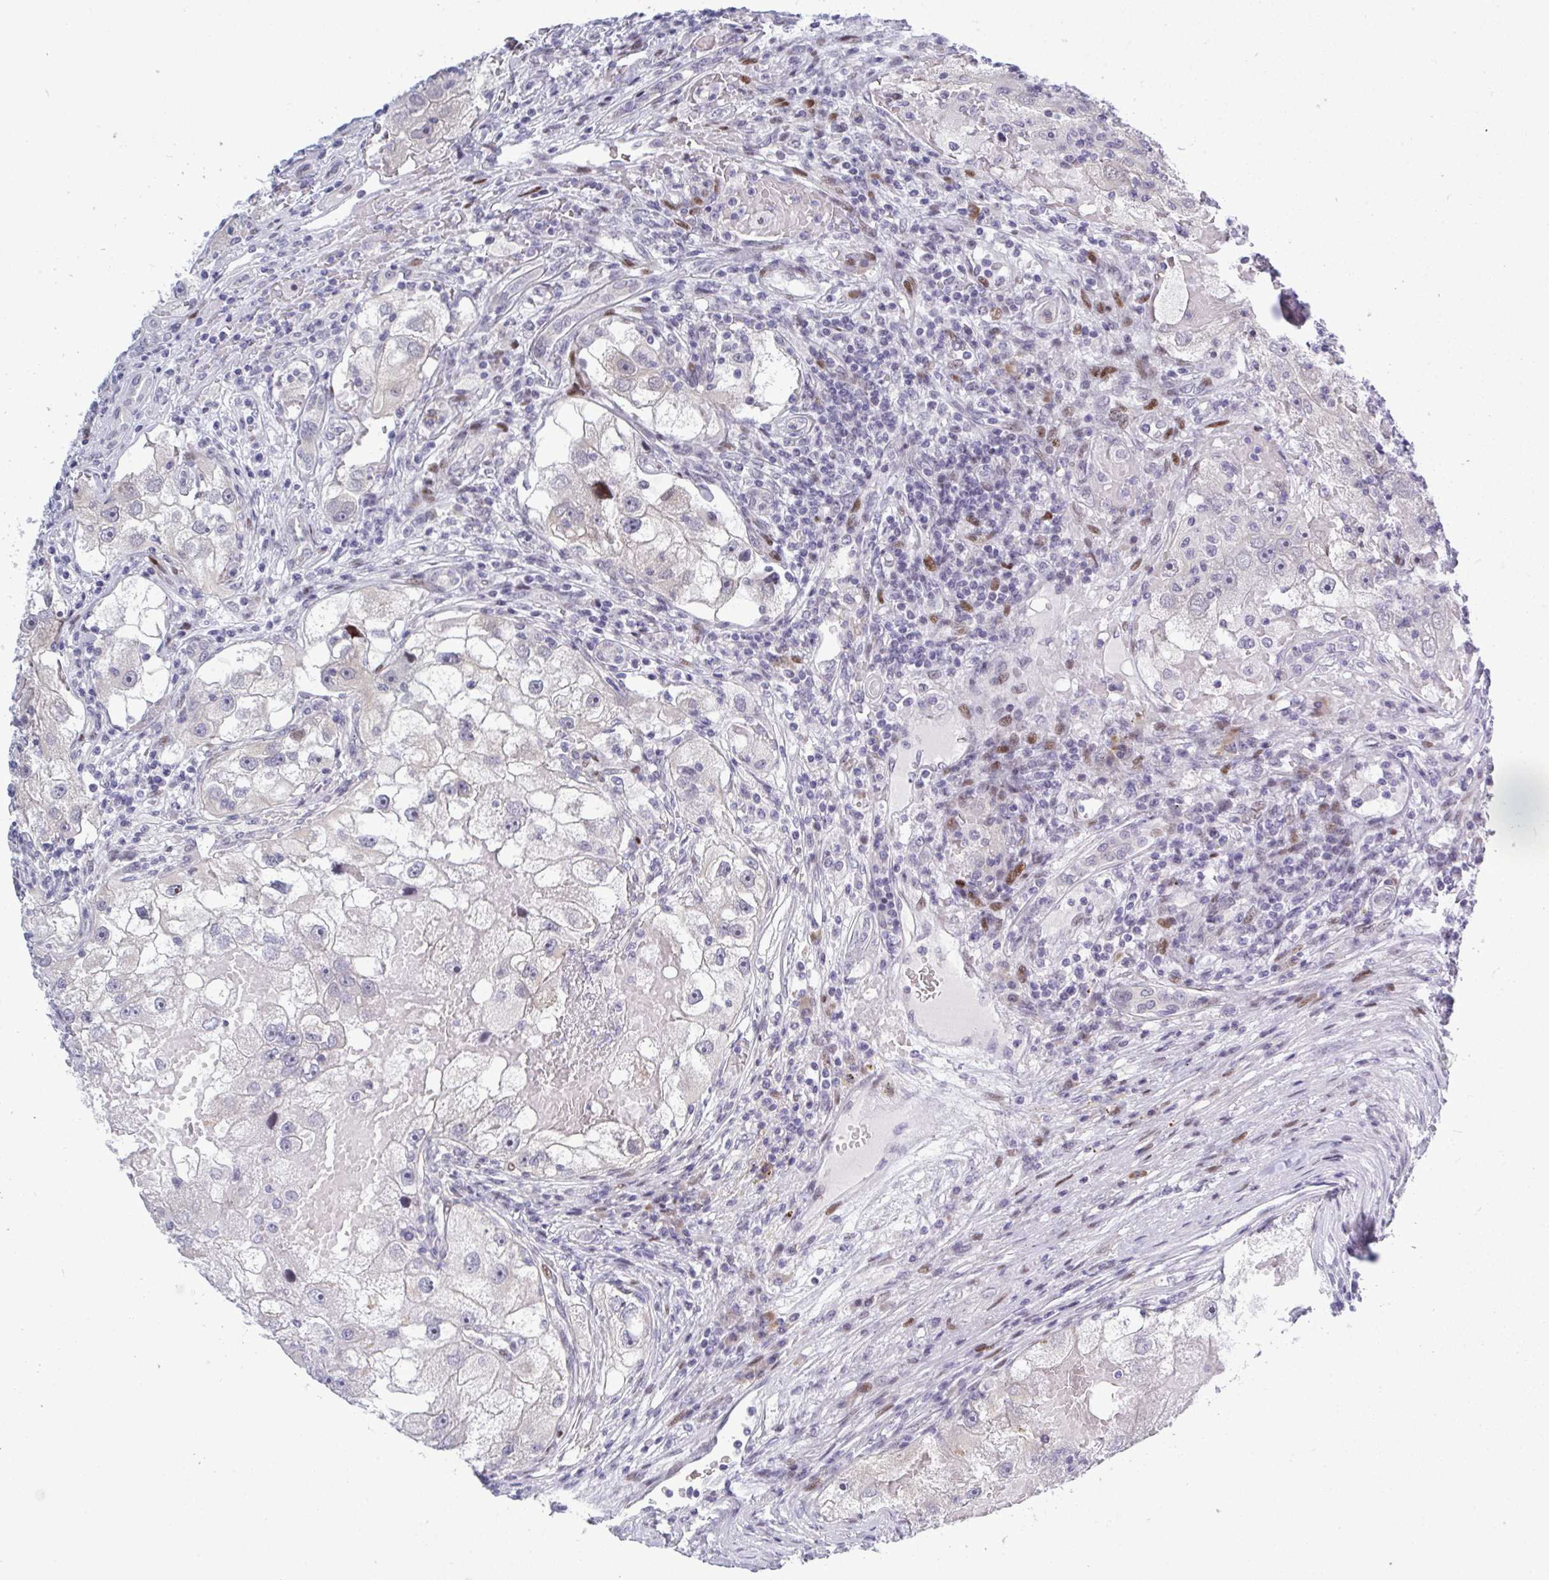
{"staining": {"intensity": "negative", "quantity": "none", "location": "none"}, "tissue": "renal cancer", "cell_type": "Tumor cells", "image_type": "cancer", "snomed": [{"axis": "morphology", "description": "Adenocarcinoma, NOS"}, {"axis": "topography", "description": "Kidney"}], "caption": "An immunohistochemistry micrograph of renal cancer (adenocarcinoma) is shown. There is no staining in tumor cells of renal cancer (adenocarcinoma).", "gene": "TAB1", "patient": {"sex": "male", "age": 63}}